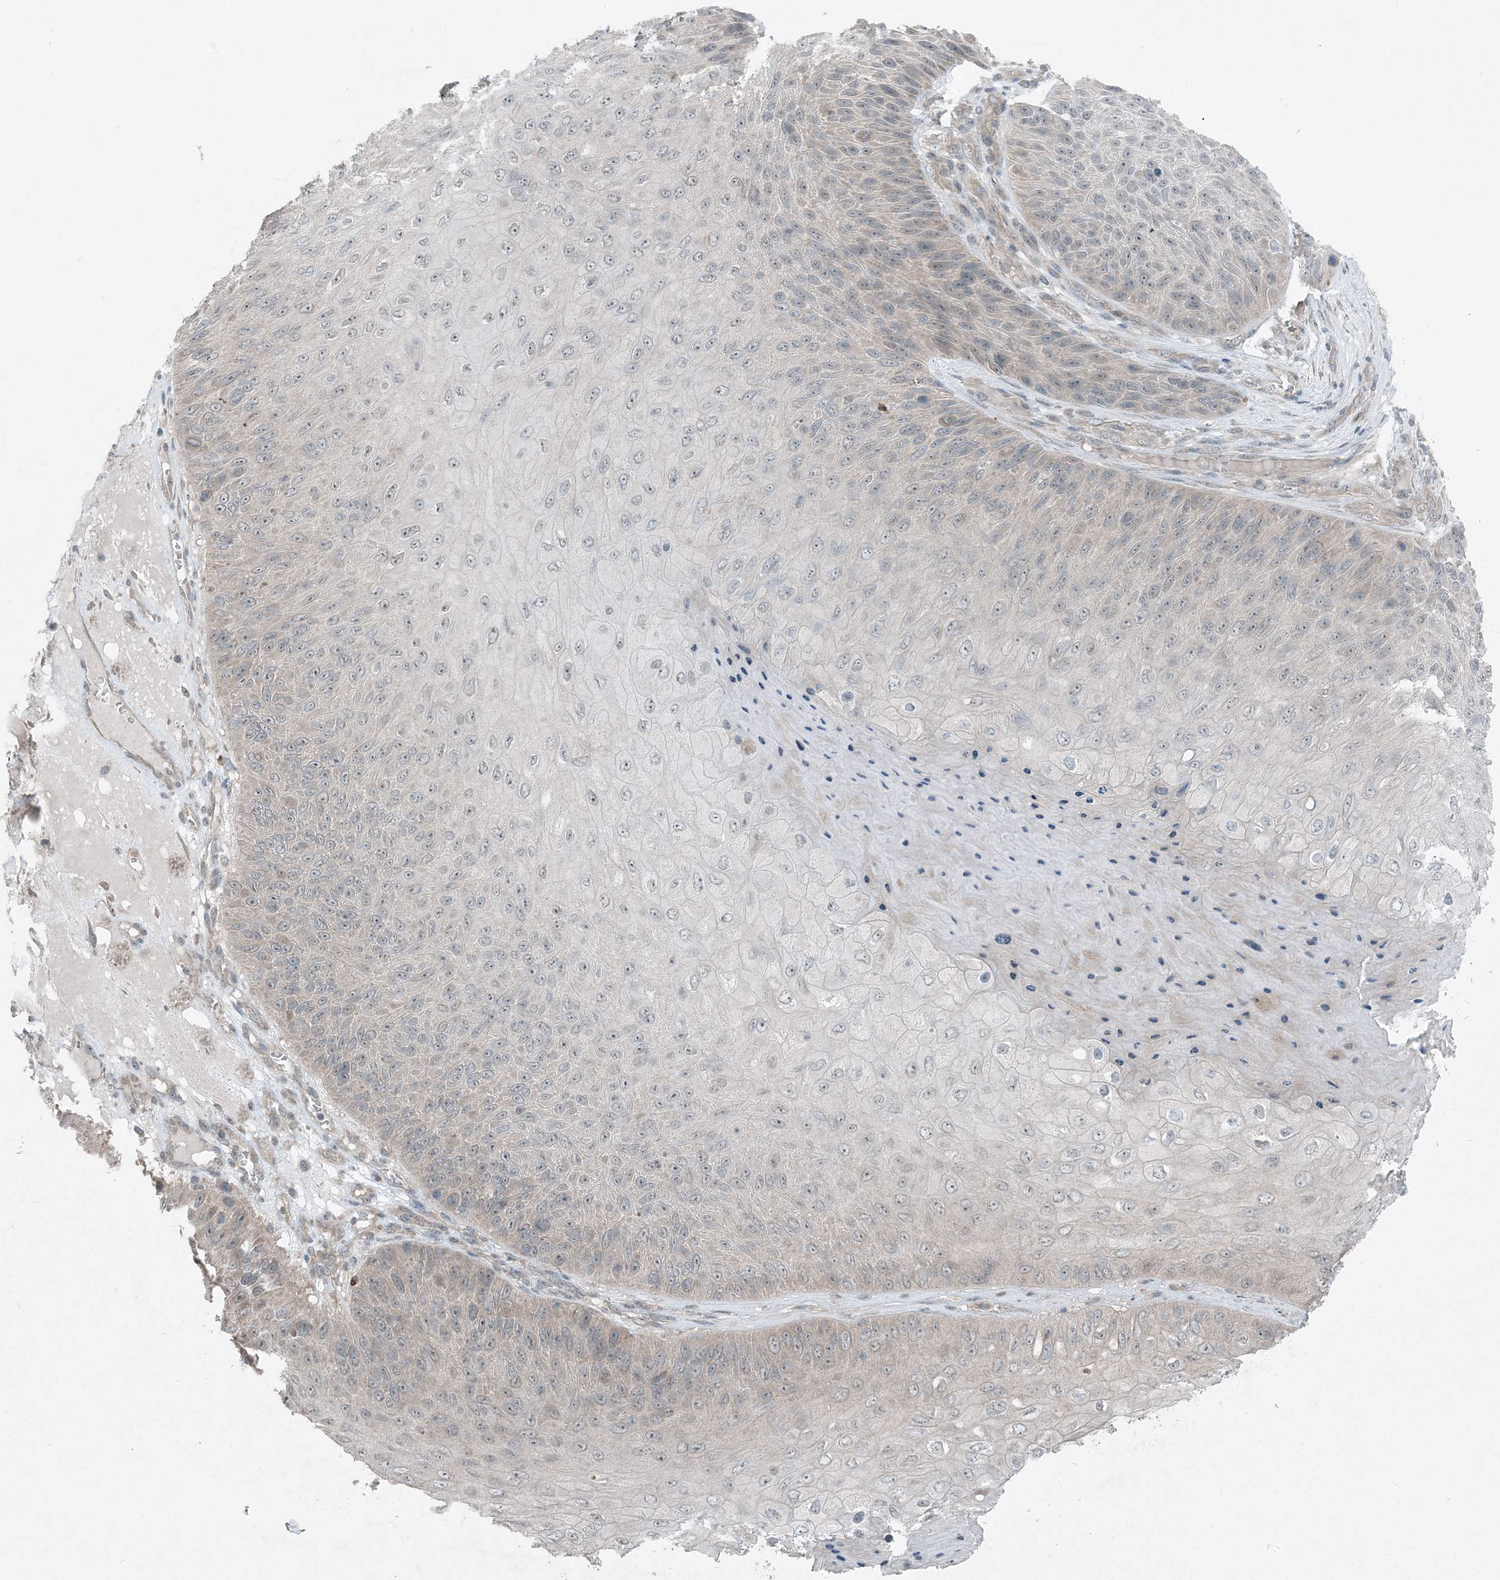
{"staining": {"intensity": "weak", "quantity": "<25%", "location": "cytoplasmic/membranous"}, "tissue": "skin cancer", "cell_type": "Tumor cells", "image_type": "cancer", "snomed": [{"axis": "morphology", "description": "Squamous cell carcinoma, NOS"}, {"axis": "topography", "description": "Skin"}], "caption": "An image of skin cancer stained for a protein exhibits no brown staining in tumor cells.", "gene": "MITD1", "patient": {"sex": "female", "age": 88}}